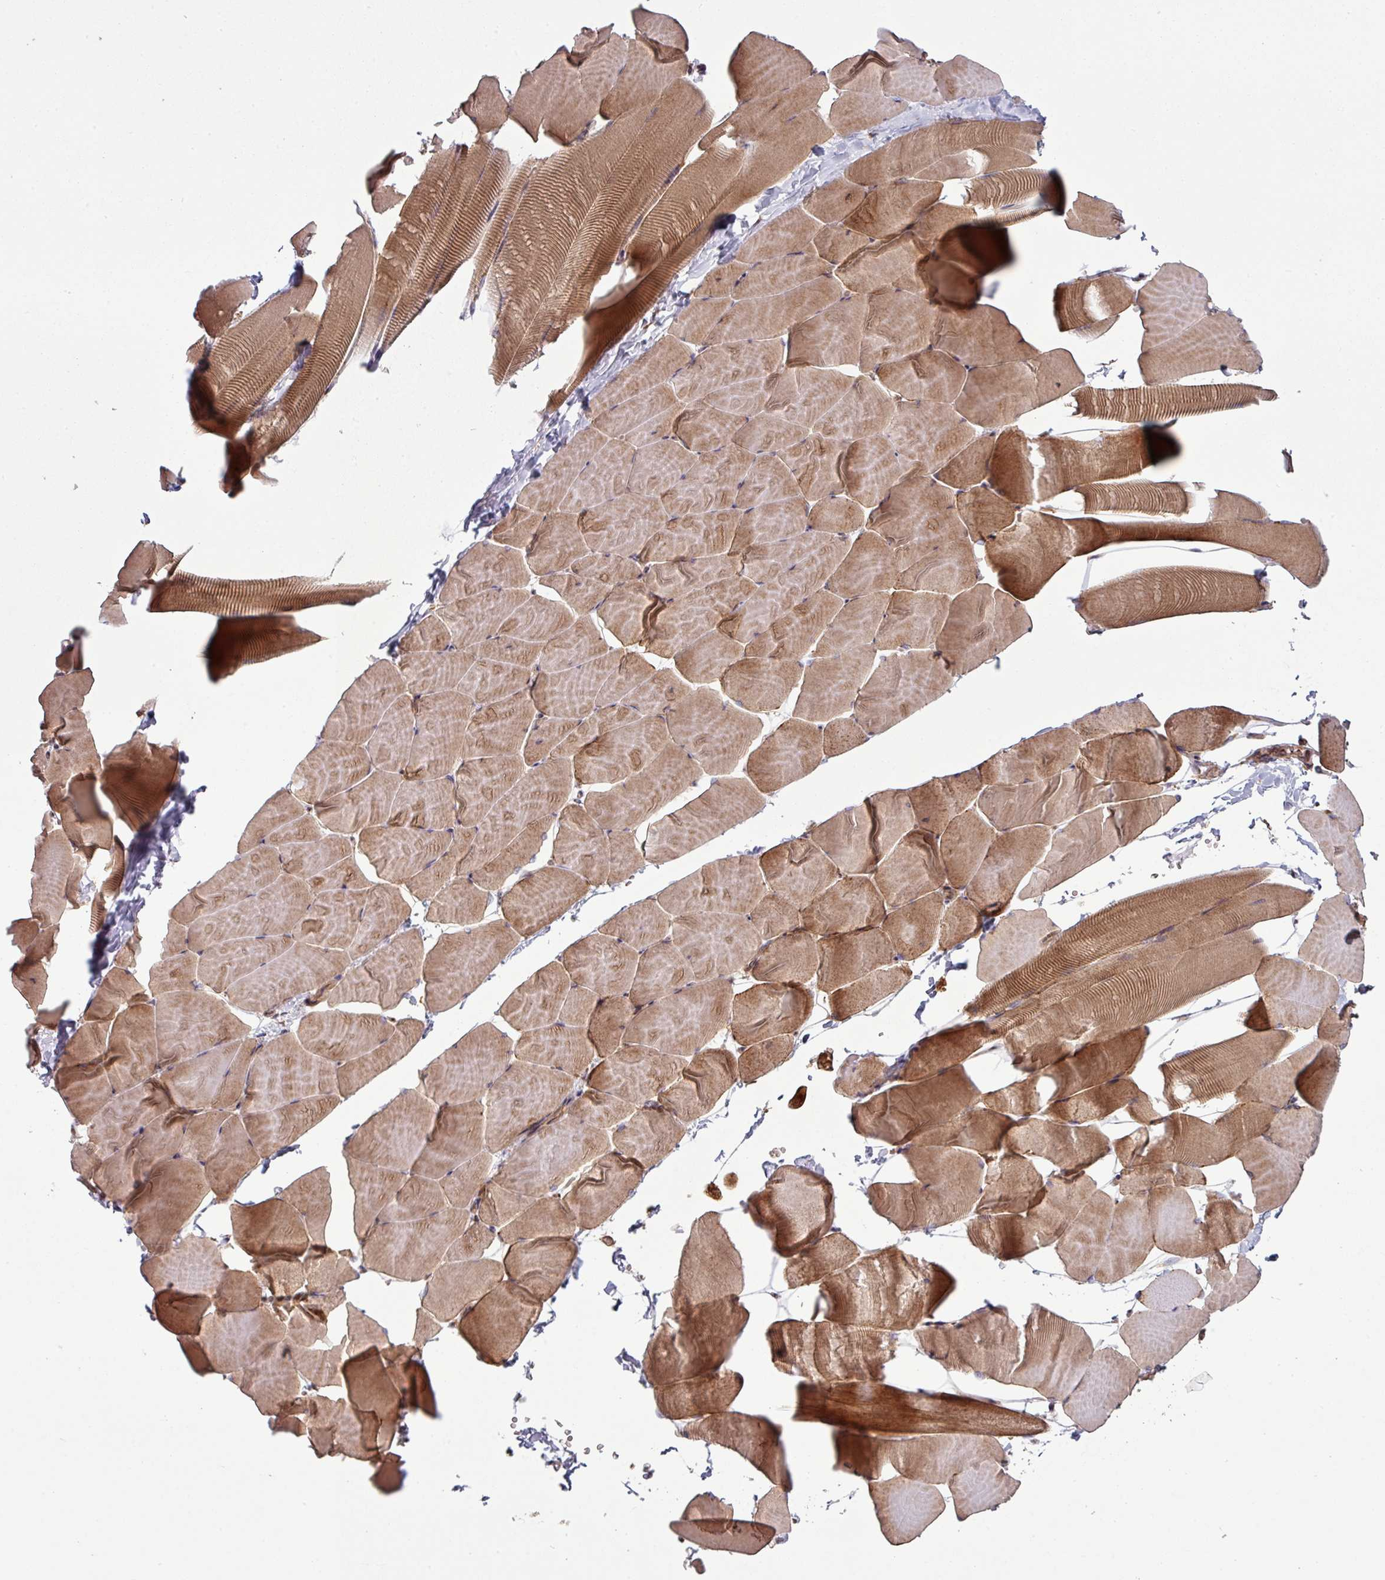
{"staining": {"intensity": "moderate", "quantity": ">75%", "location": "cytoplasmic/membranous"}, "tissue": "skeletal muscle", "cell_type": "Myocytes", "image_type": "normal", "snomed": [{"axis": "morphology", "description": "Normal tissue, NOS"}, {"axis": "topography", "description": "Skeletal muscle"}], "caption": "DAB (3,3'-diaminobenzidine) immunohistochemical staining of normal human skeletal muscle exhibits moderate cytoplasmic/membranous protein staining in about >75% of myocytes.", "gene": "SNRNP25", "patient": {"sex": "male", "age": 25}}